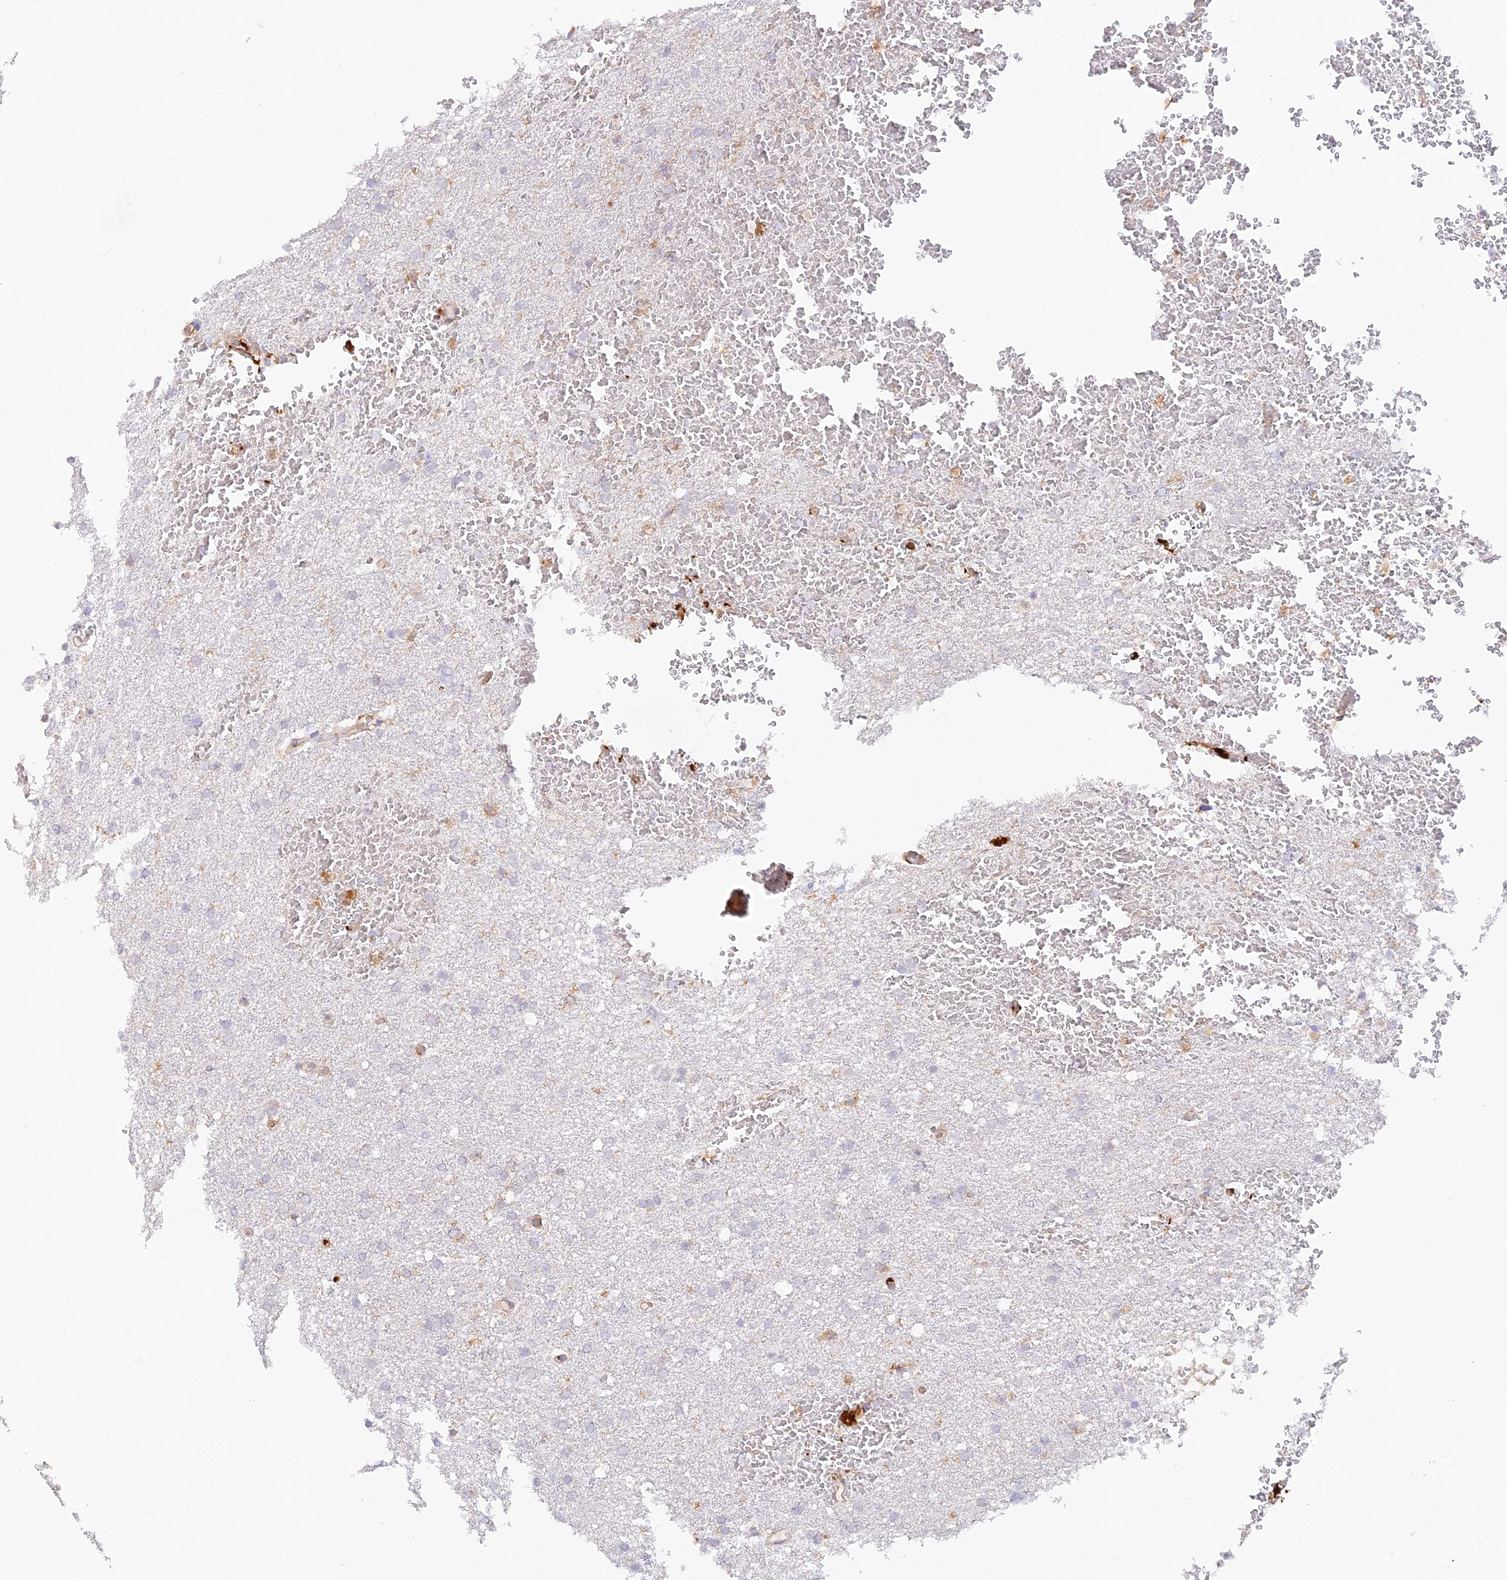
{"staining": {"intensity": "negative", "quantity": "none", "location": "none"}, "tissue": "glioma", "cell_type": "Tumor cells", "image_type": "cancer", "snomed": [{"axis": "morphology", "description": "Glioma, malignant, High grade"}, {"axis": "topography", "description": "Cerebral cortex"}], "caption": "Protein analysis of glioma exhibits no significant expression in tumor cells.", "gene": "DENND1C", "patient": {"sex": "female", "age": 36}}